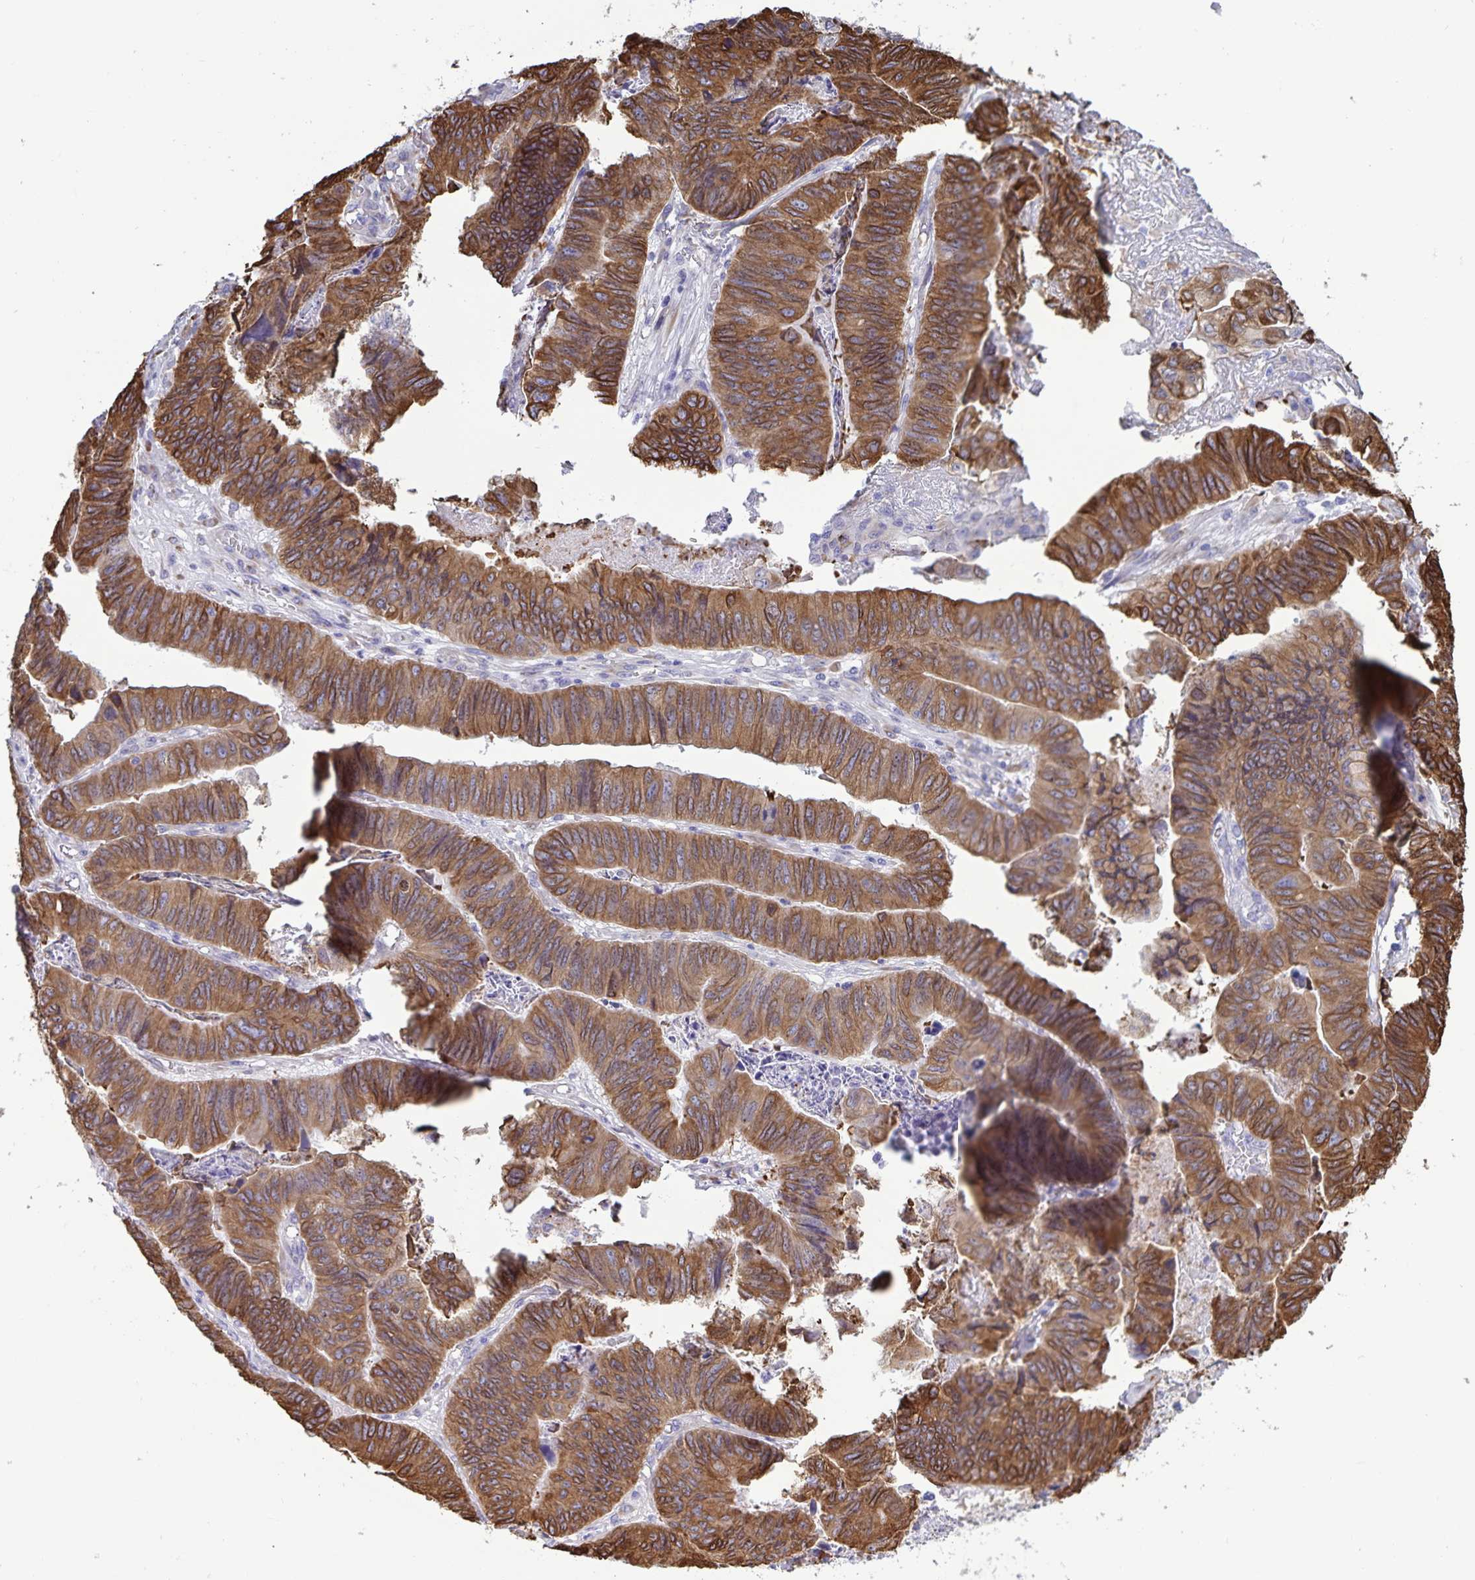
{"staining": {"intensity": "moderate", "quantity": ">75%", "location": "cytoplasmic/membranous"}, "tissue": "stomach cancer", "cell_type": "Tumor cells", "image_type": "cancer", "snomed": [{"axis": "morphology", "description": "Adenocarcinoma, NOS"}, {"axis": "topography", "description": "Stomach, lower"}], "caption": "Stomach adenocarcinoma stained for a protein reveals moderate cytoplasmic/membranous positivity in tumor cells. (DAB (3,3'-diaminobenzidine) = brown stain, brightfield microscopy at high magnification).", "gene": "RCN1", "patient": {"sex": "male", "age": 77}}